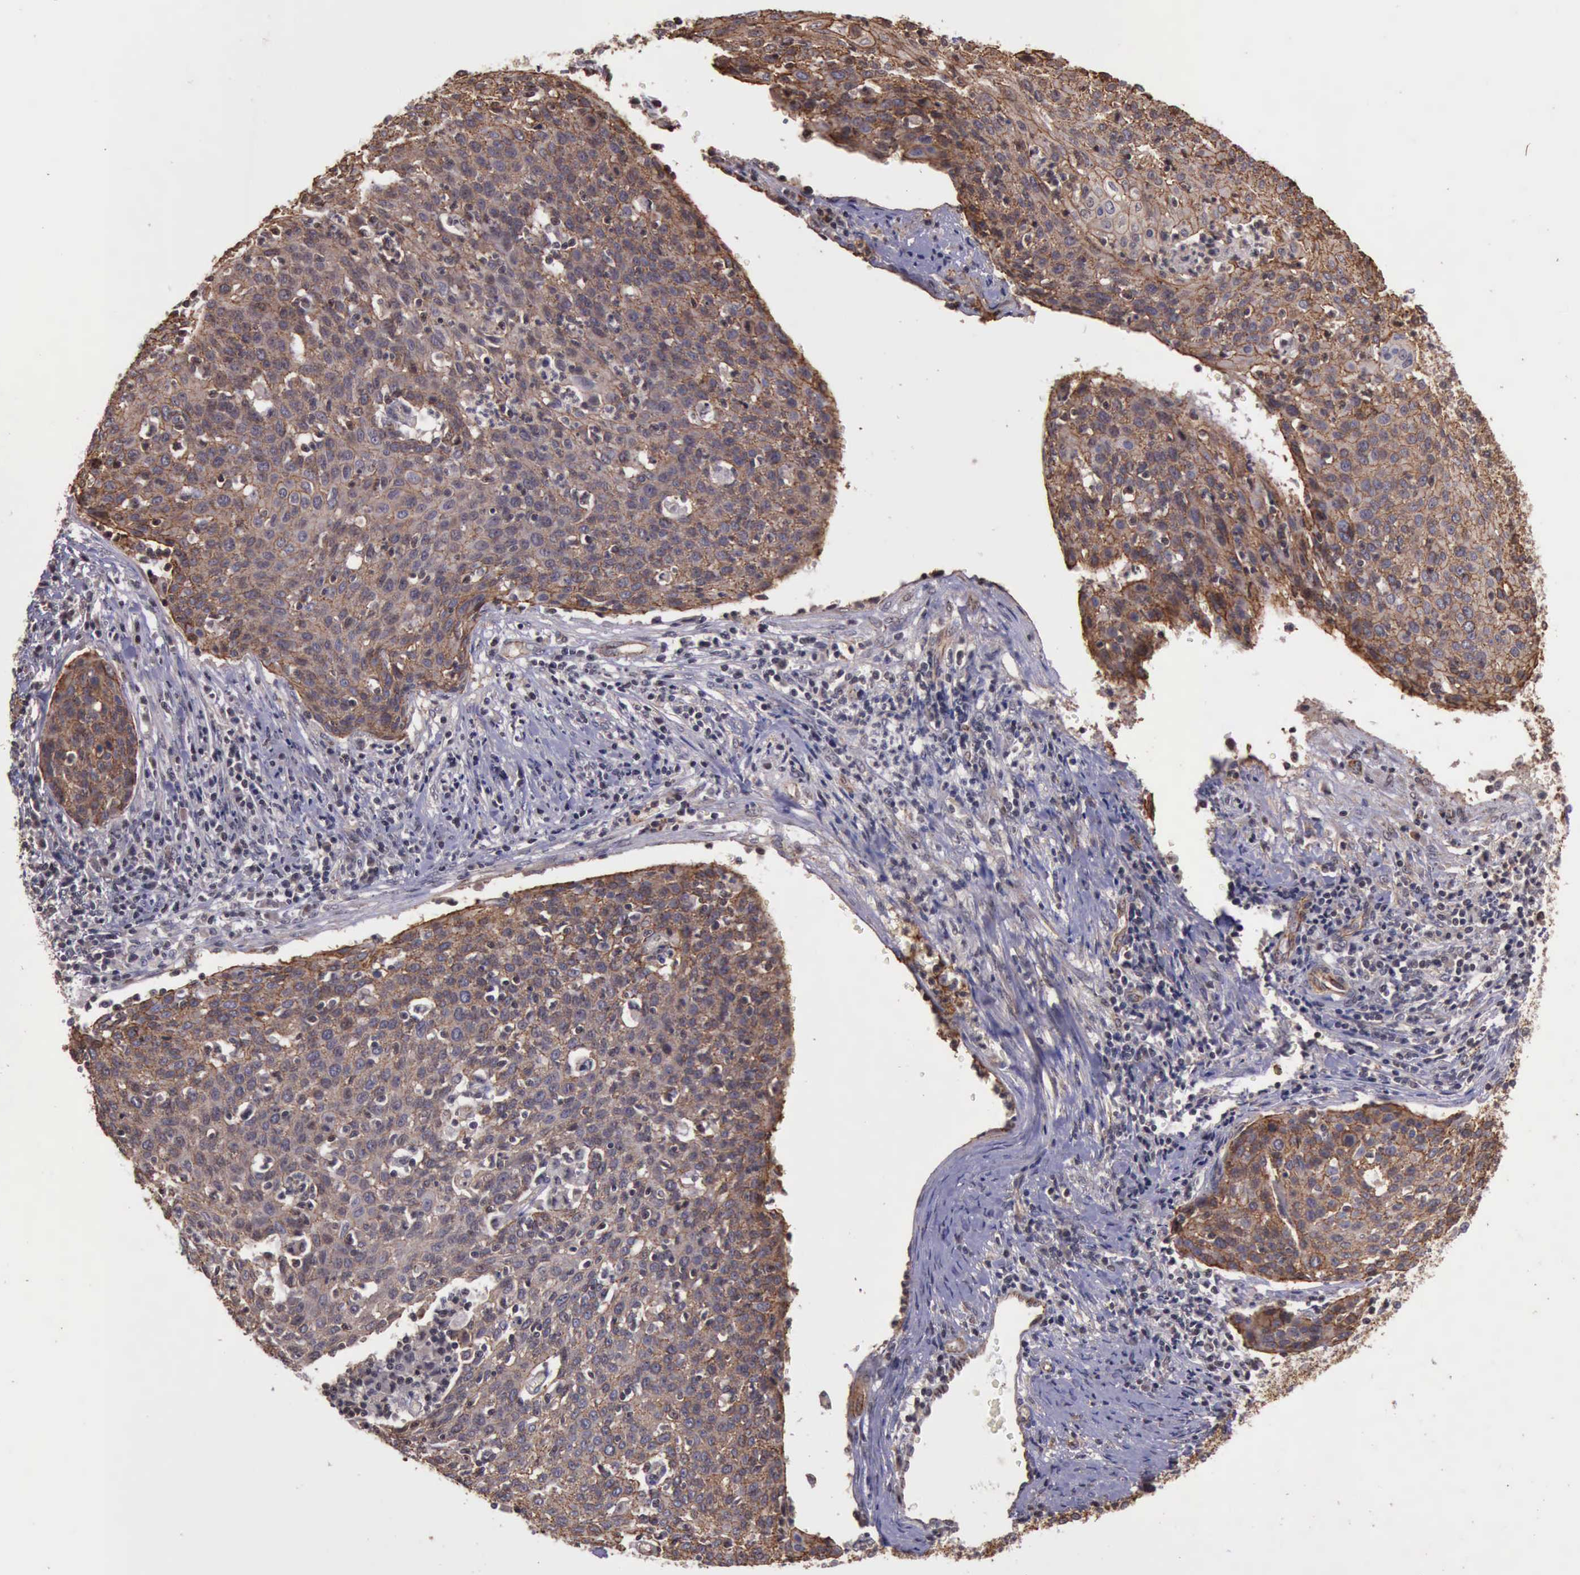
{"staining": {"intensity": "weak", "quantity": ">75%", "location": "cytoplasmic/membranous"}, "tissue": "cervical cancer", "cell_type": "Tumor cells", "image_type": "cancer", "snomed": [{"axis": "morphology", "description": "Squamous cell carcinoma, NOS"}, {"axis": "topography", "description": "Cervix"}], "caption": "A histopathology image of human squamous cell carcinoma (cervical) stained for a protein displays weak cytoplasmic/membranous brown staining in tumor cells. (DAB (3,3'-diaminobenzidine) = brown stain, brightfield microscopy at high magnification).", "gene": "CTNNB1", "patient": {"sex": "female", "age": 38}}